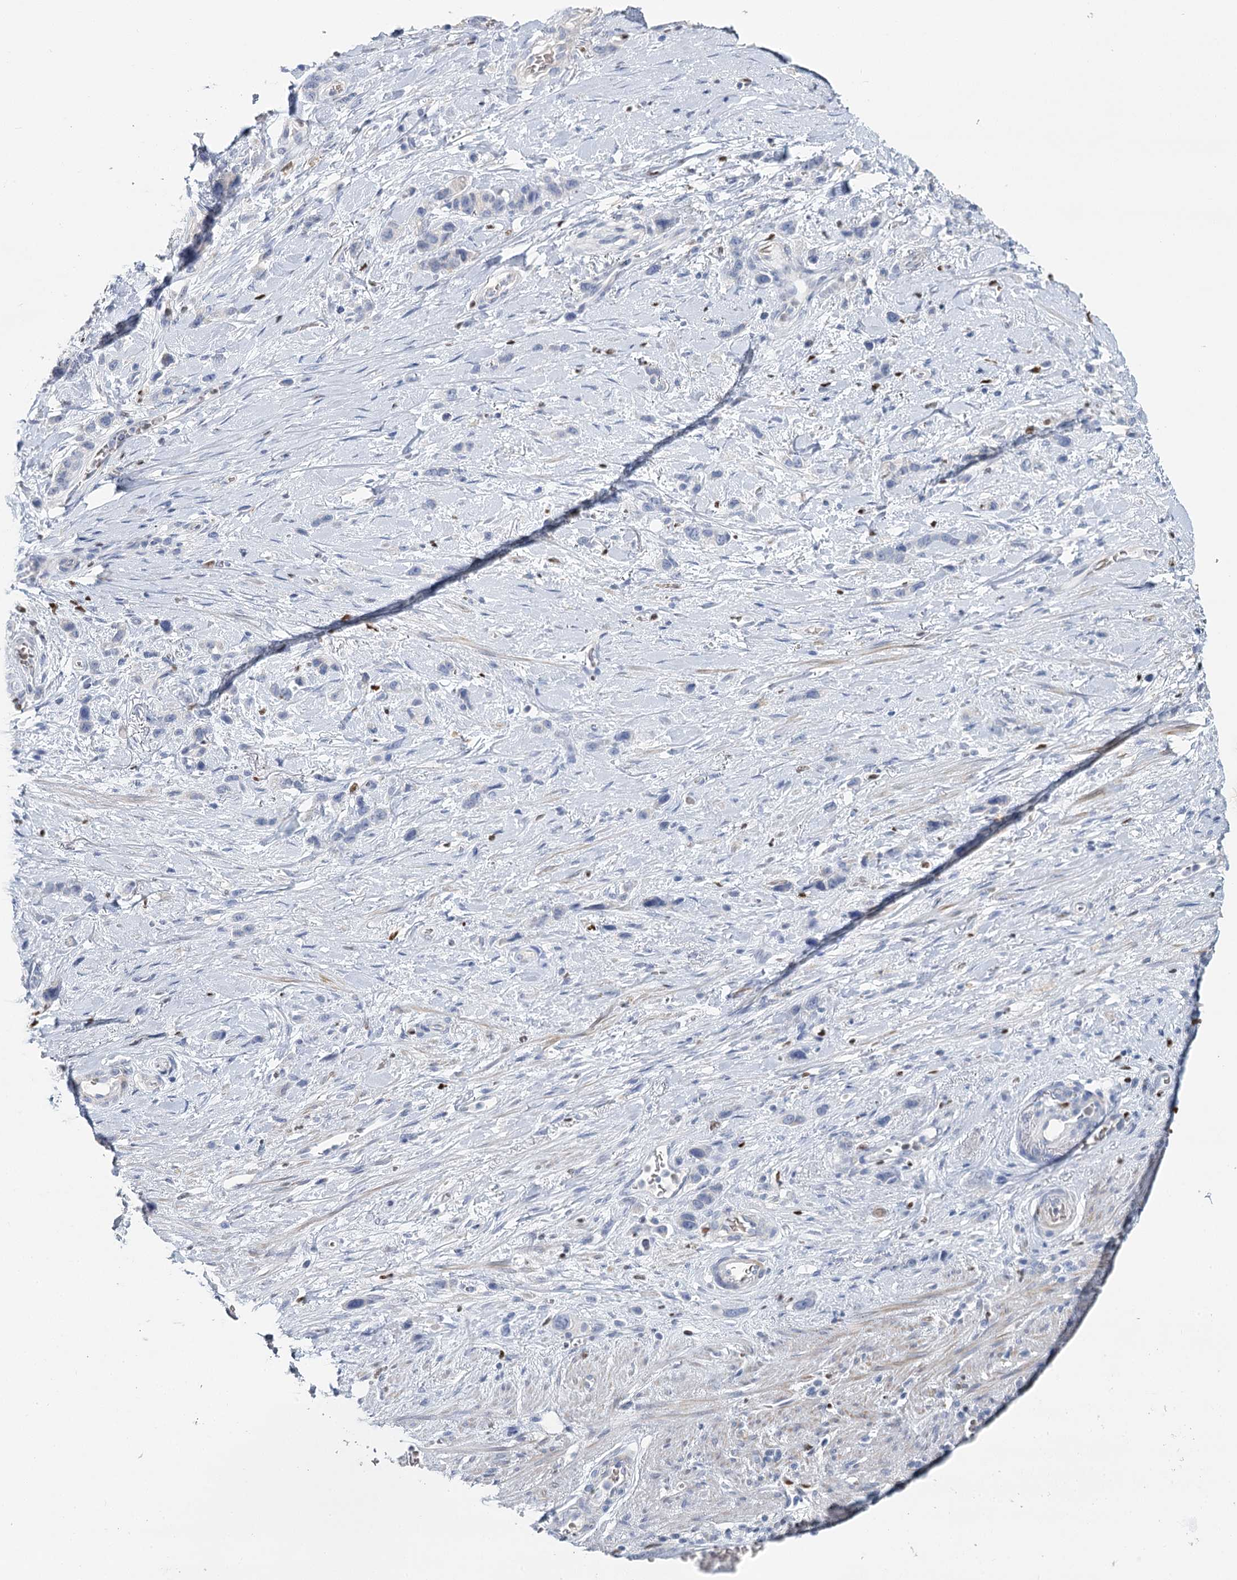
{"staining": {"intensity": "negative", "quantity": "none", "location": "none"}, "tissue": "stomach cancer", "cell_type": "Tumor cells", "image_type": "cancer", "snomed": [{"axis": "morphology", "description": "Adenocarcinoma, NOS"}, {"axis": "morphology", "description": "Adenocarcinoma, High grade"}, {"axis": "topography", "description": "Stomach, upper"}, {"axis": "topography", "description": "Stomach, lower"}], "caption": "Immunohistochemical staining of human adenocarcinoma (high-grade) (stomach) exhibits no significant positivity in tumor cells.", "gene": "IGSF3", "patient": {"sex": "female", "age": 65}}